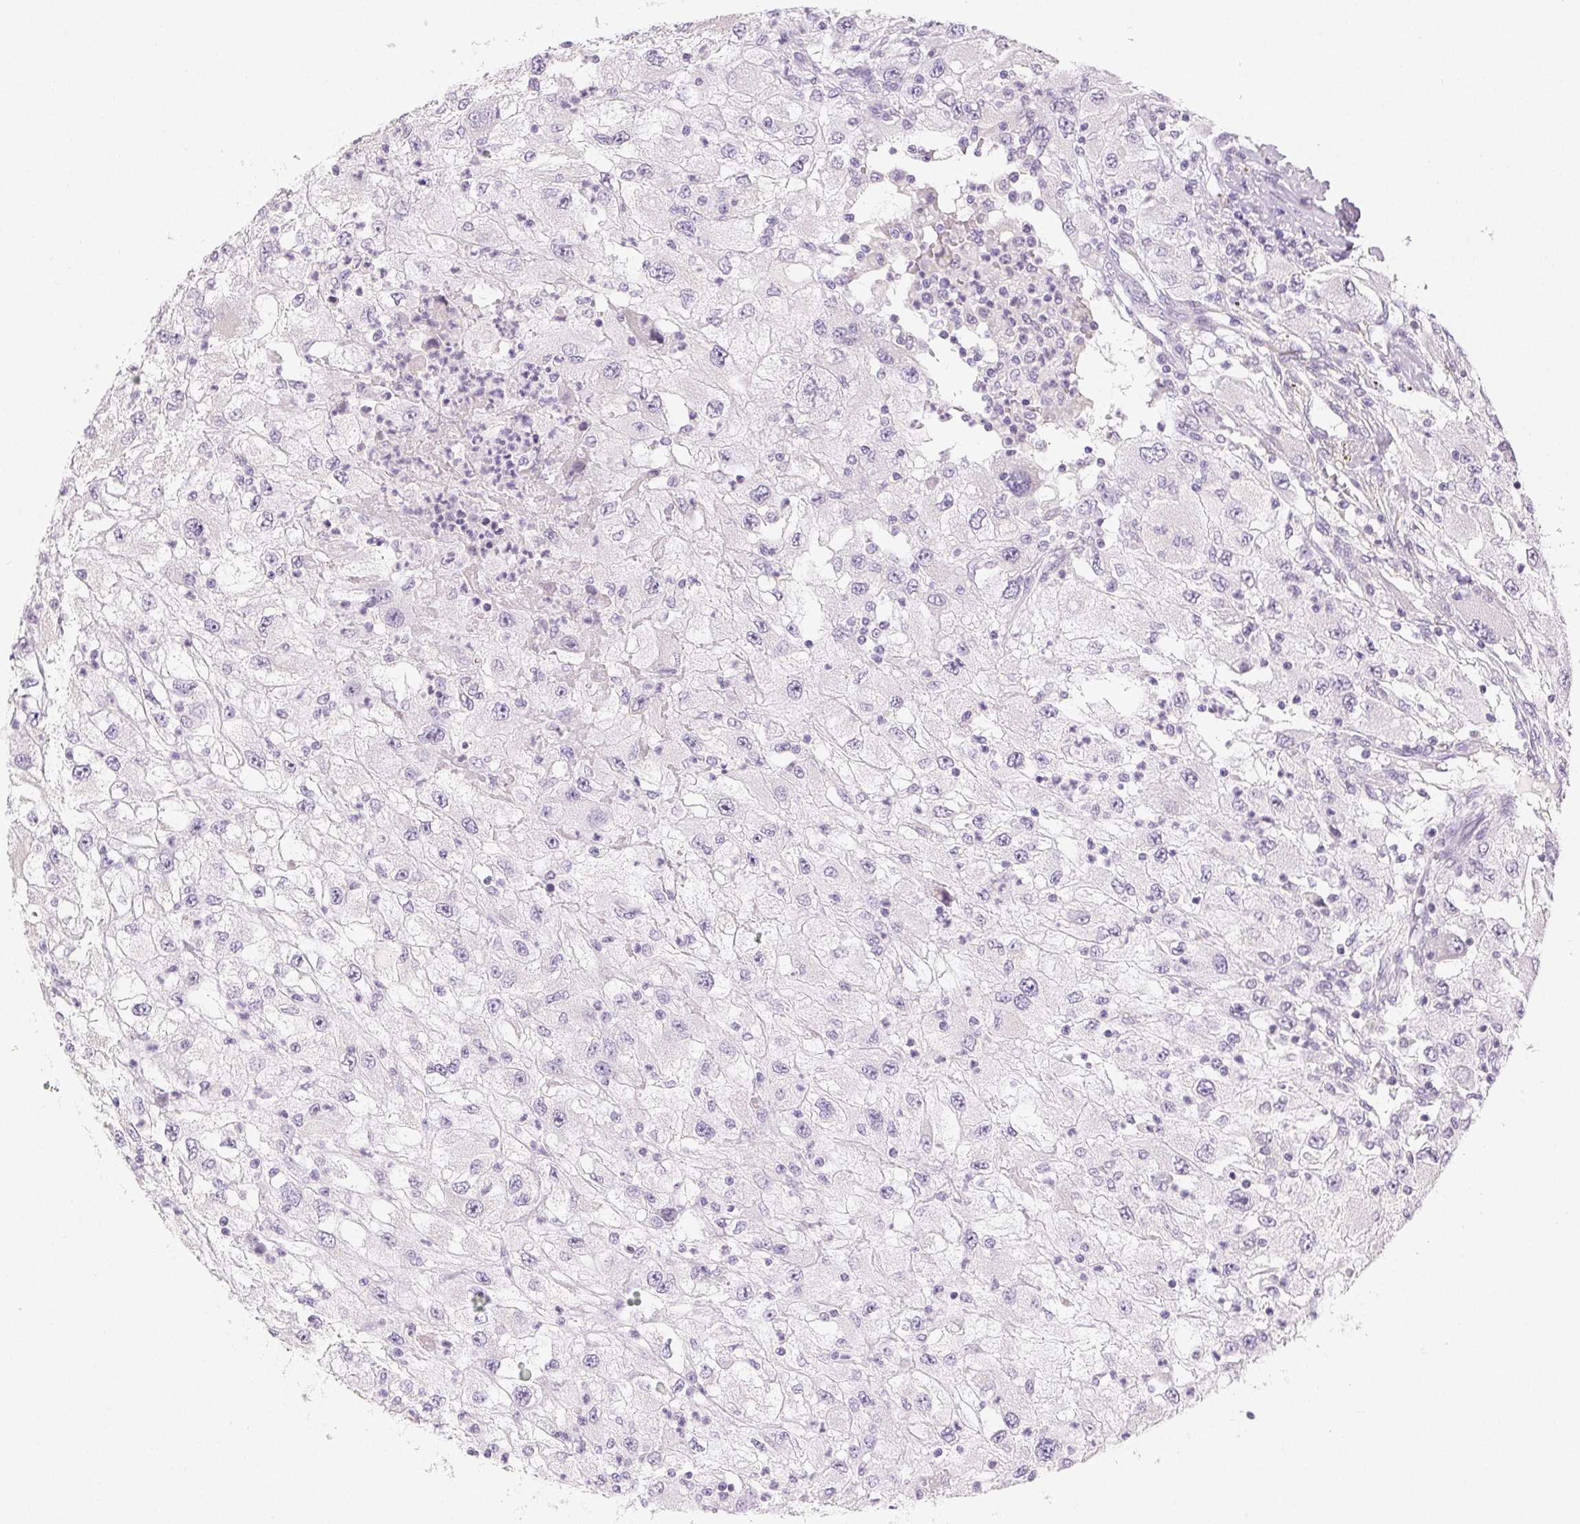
{"staining": {"intensity": "negative", "quantity": "none", "location": "none"}, "tissue": "renal cancer", "cell_type": "Tumor cells", "image_type": "cancer", "snomed": [{"axis": "morphology", "description": "Adenocarcinoma, NOS"}, {"axis": "topography", "description": "Kidney"}], "caption": "The immunohistochemistry micrograph has no significant staining in tumor cells of adenocarcinoma (renal) tissue.", "gene": "MIOX", "patient": {"sex": "female", "age": 67}}